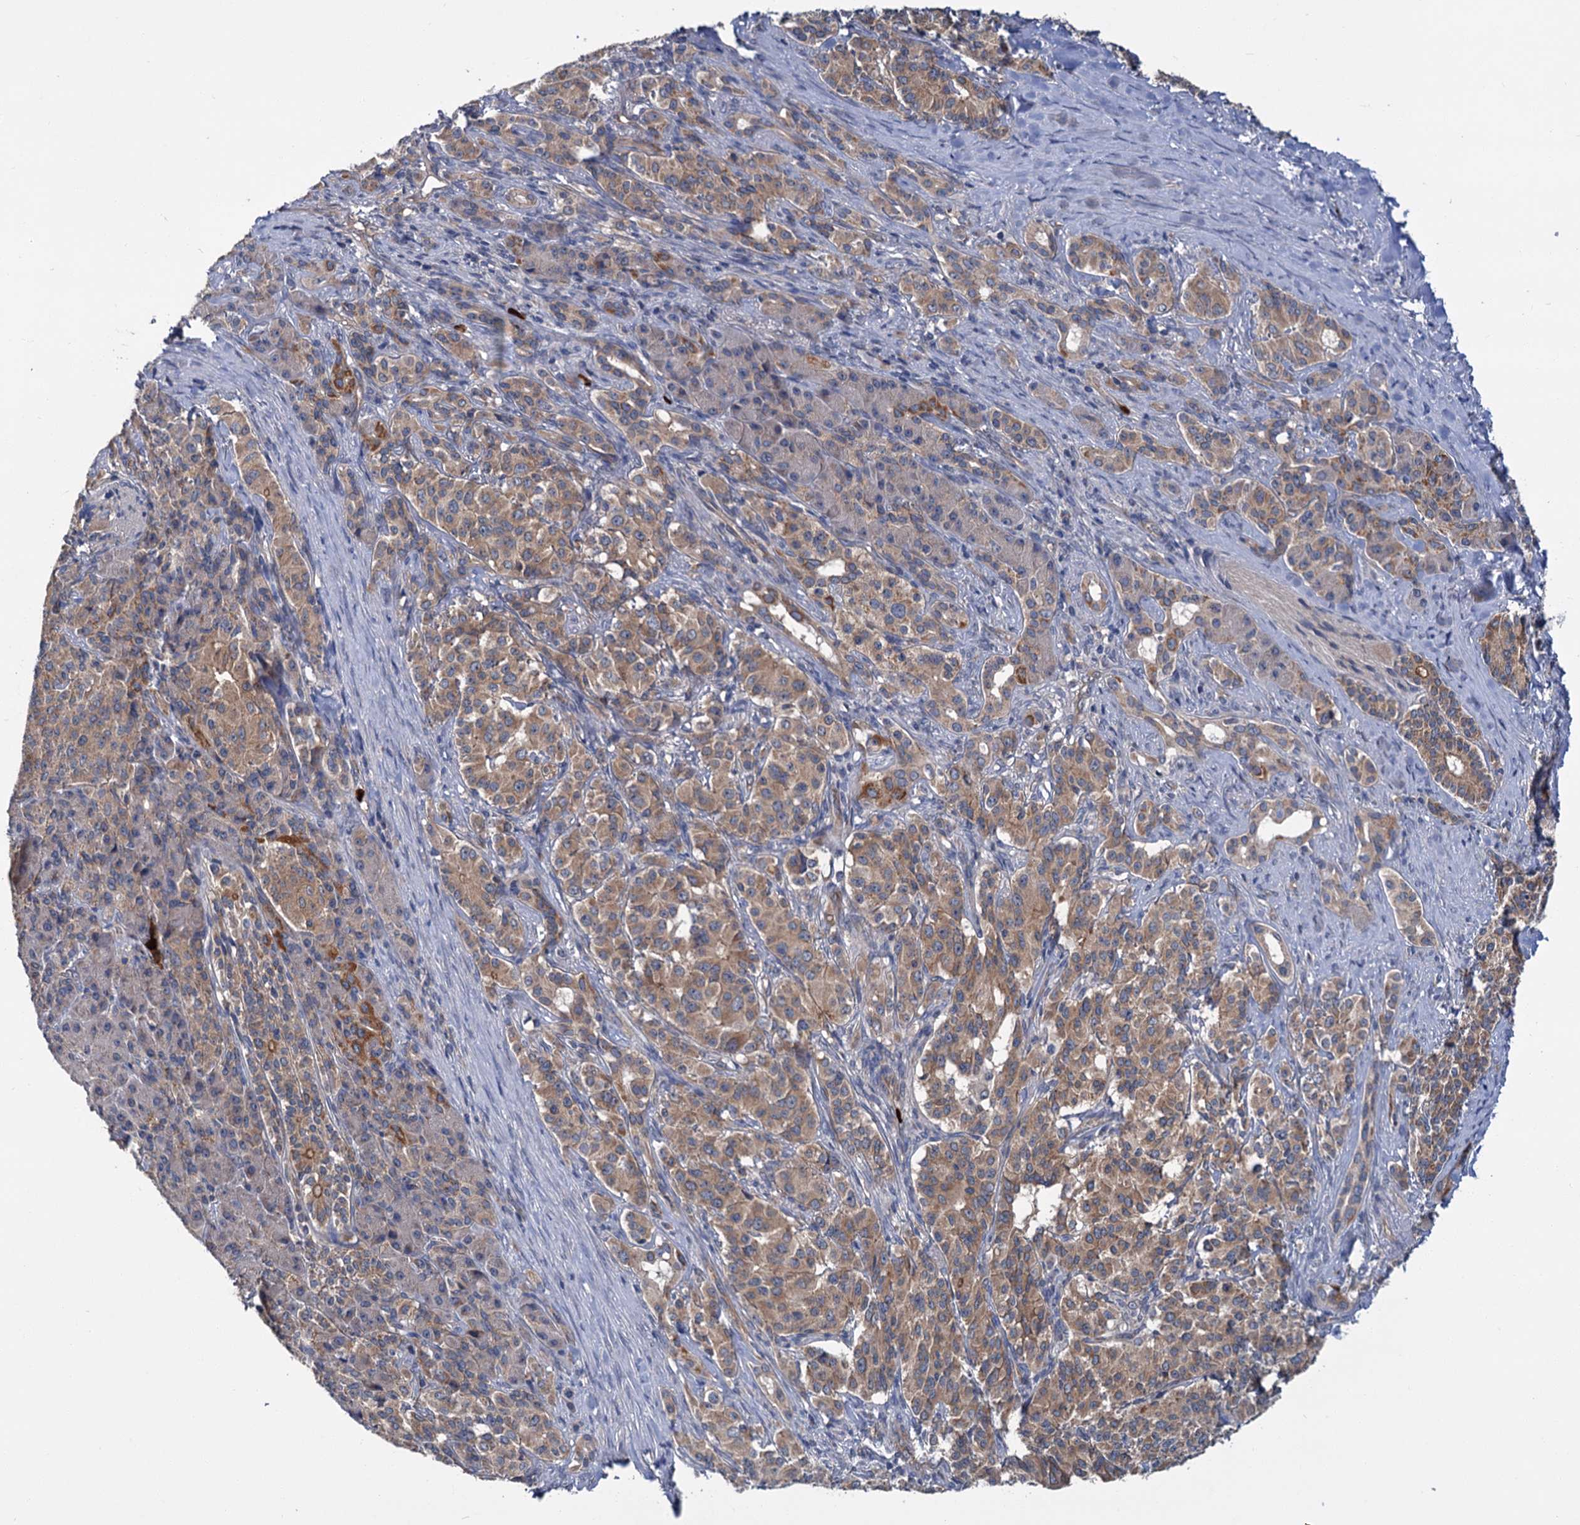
{"staining": {"intensity": "moderate", "quantity": ">75%", "location": "cytoplasmic/membranous"}, "tissue": "pancreatic cancer", "cell_type": "Tumor cells", "image_type": "cancer", "snomed": [{"axis": "morphology", "description": "Adenocarcinoma, NOS"}, {"axis": "topography", "description": "Pancreas"}], "caption": "Protein analysis of pancreatic cancer tissue reveals moderate cytoplasmic/membranous positivity in about >75% of tumor cells. (Brightfield microscopy of DAB IHC at high magnification).", "gene": "DYNC2H1", "patient": {"sex": "female", "age": 74}}